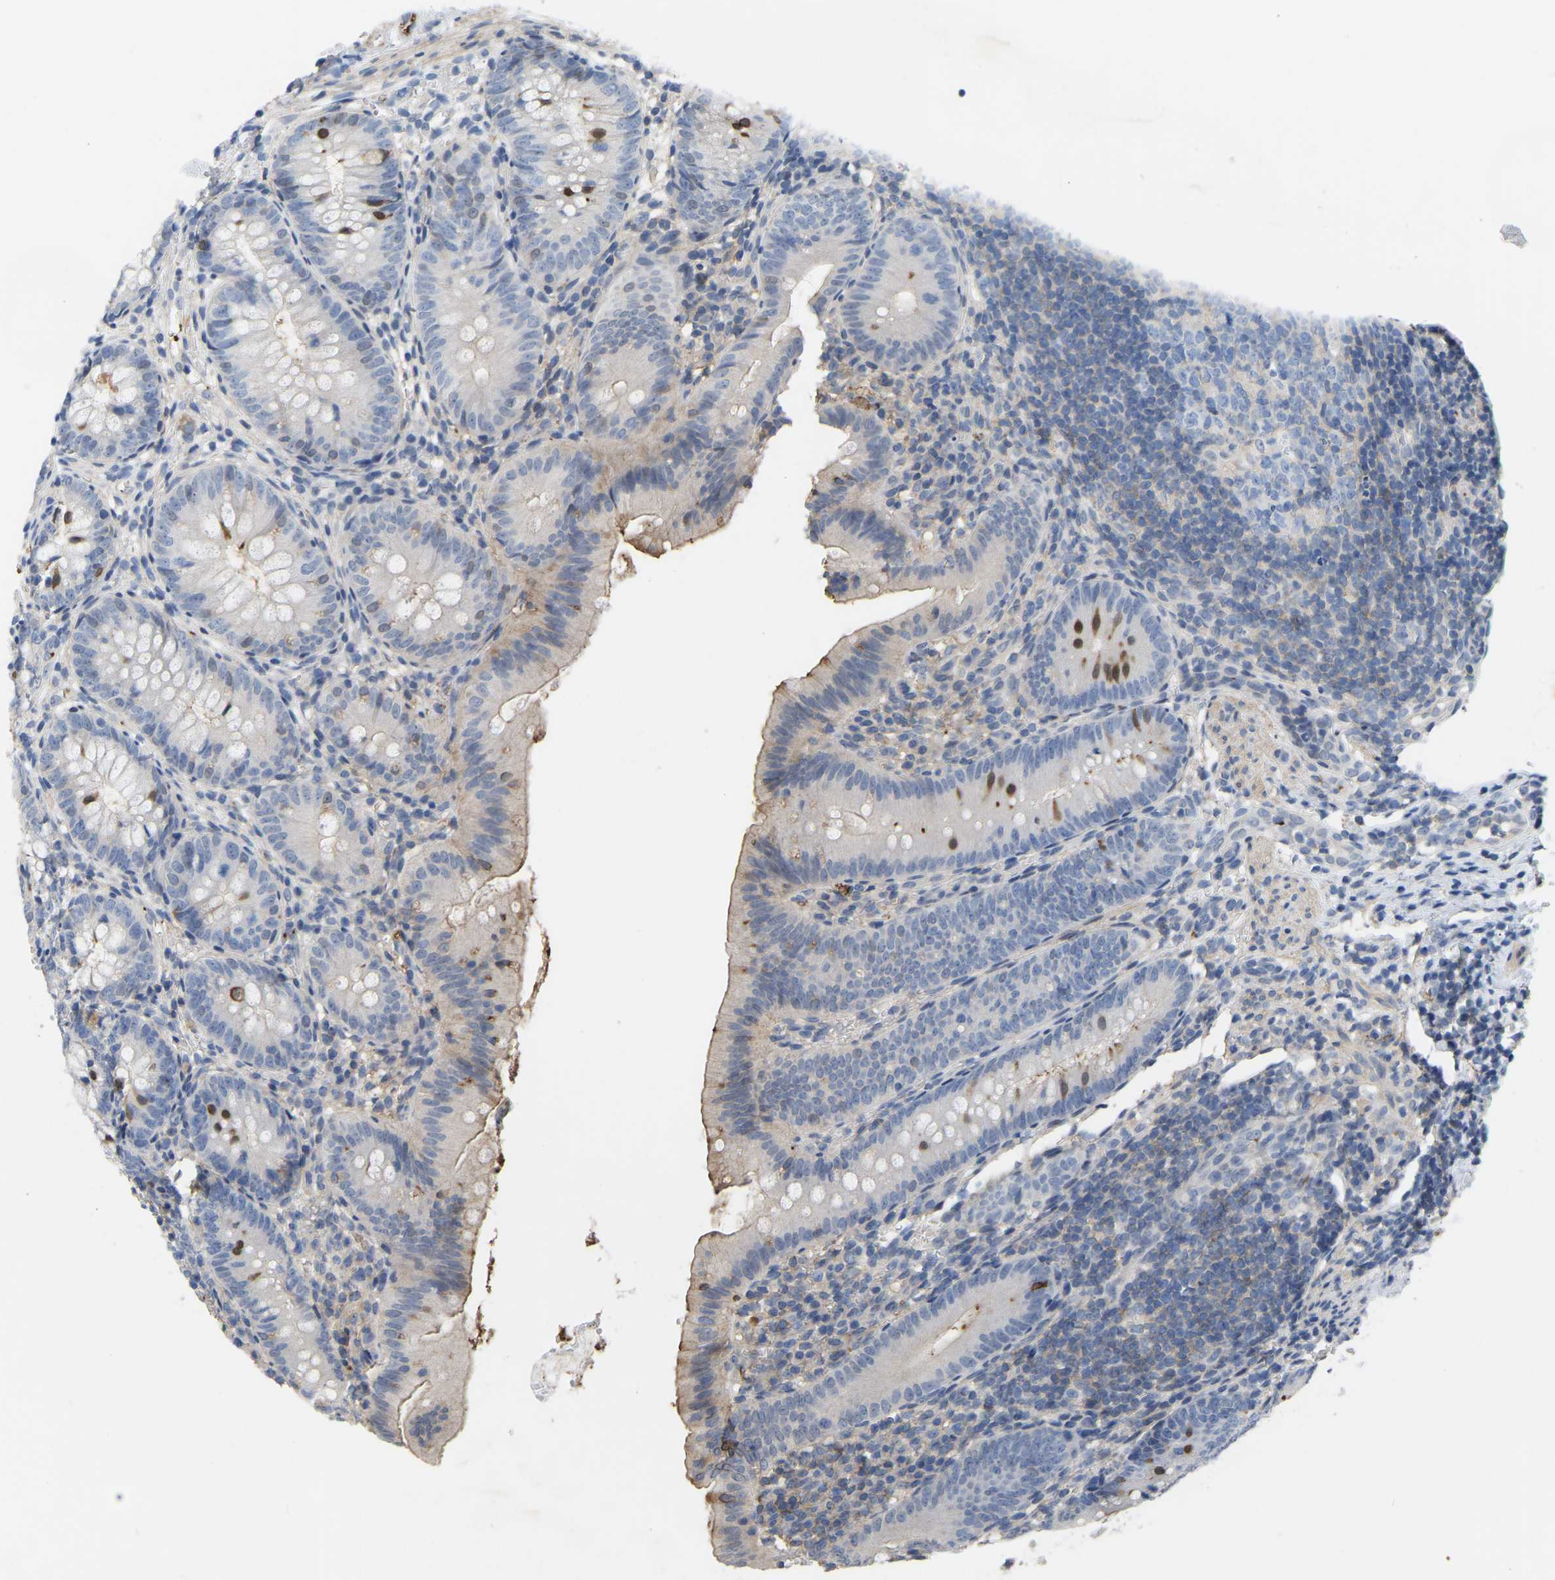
{"staining": {"intensity": "moderate", "quantity": "<25%", "location": "cytoplasmic/membranous"}, "tissue": "appendix", "cell_type": "Glandular cells", "image_type": "normal", "snomed": [{"axis": "morphology", "description": "Normal tissue, NOS"}, {"axis": "topography", "description": "Appendix"}], "caption": "Benign appendix exhibits moderate cytoplasmic/membranous staining in approximately <25% of glandular cells, visualized by immunohistochemistry. The staining was performed using DAB (3,3'-diaminobenzidine), with brown indicating positive protein expression. Nuclei are stained blue with hematoxylin.", "gene": "ZNF449", "patient": {"sex": "male", "age": 1}}